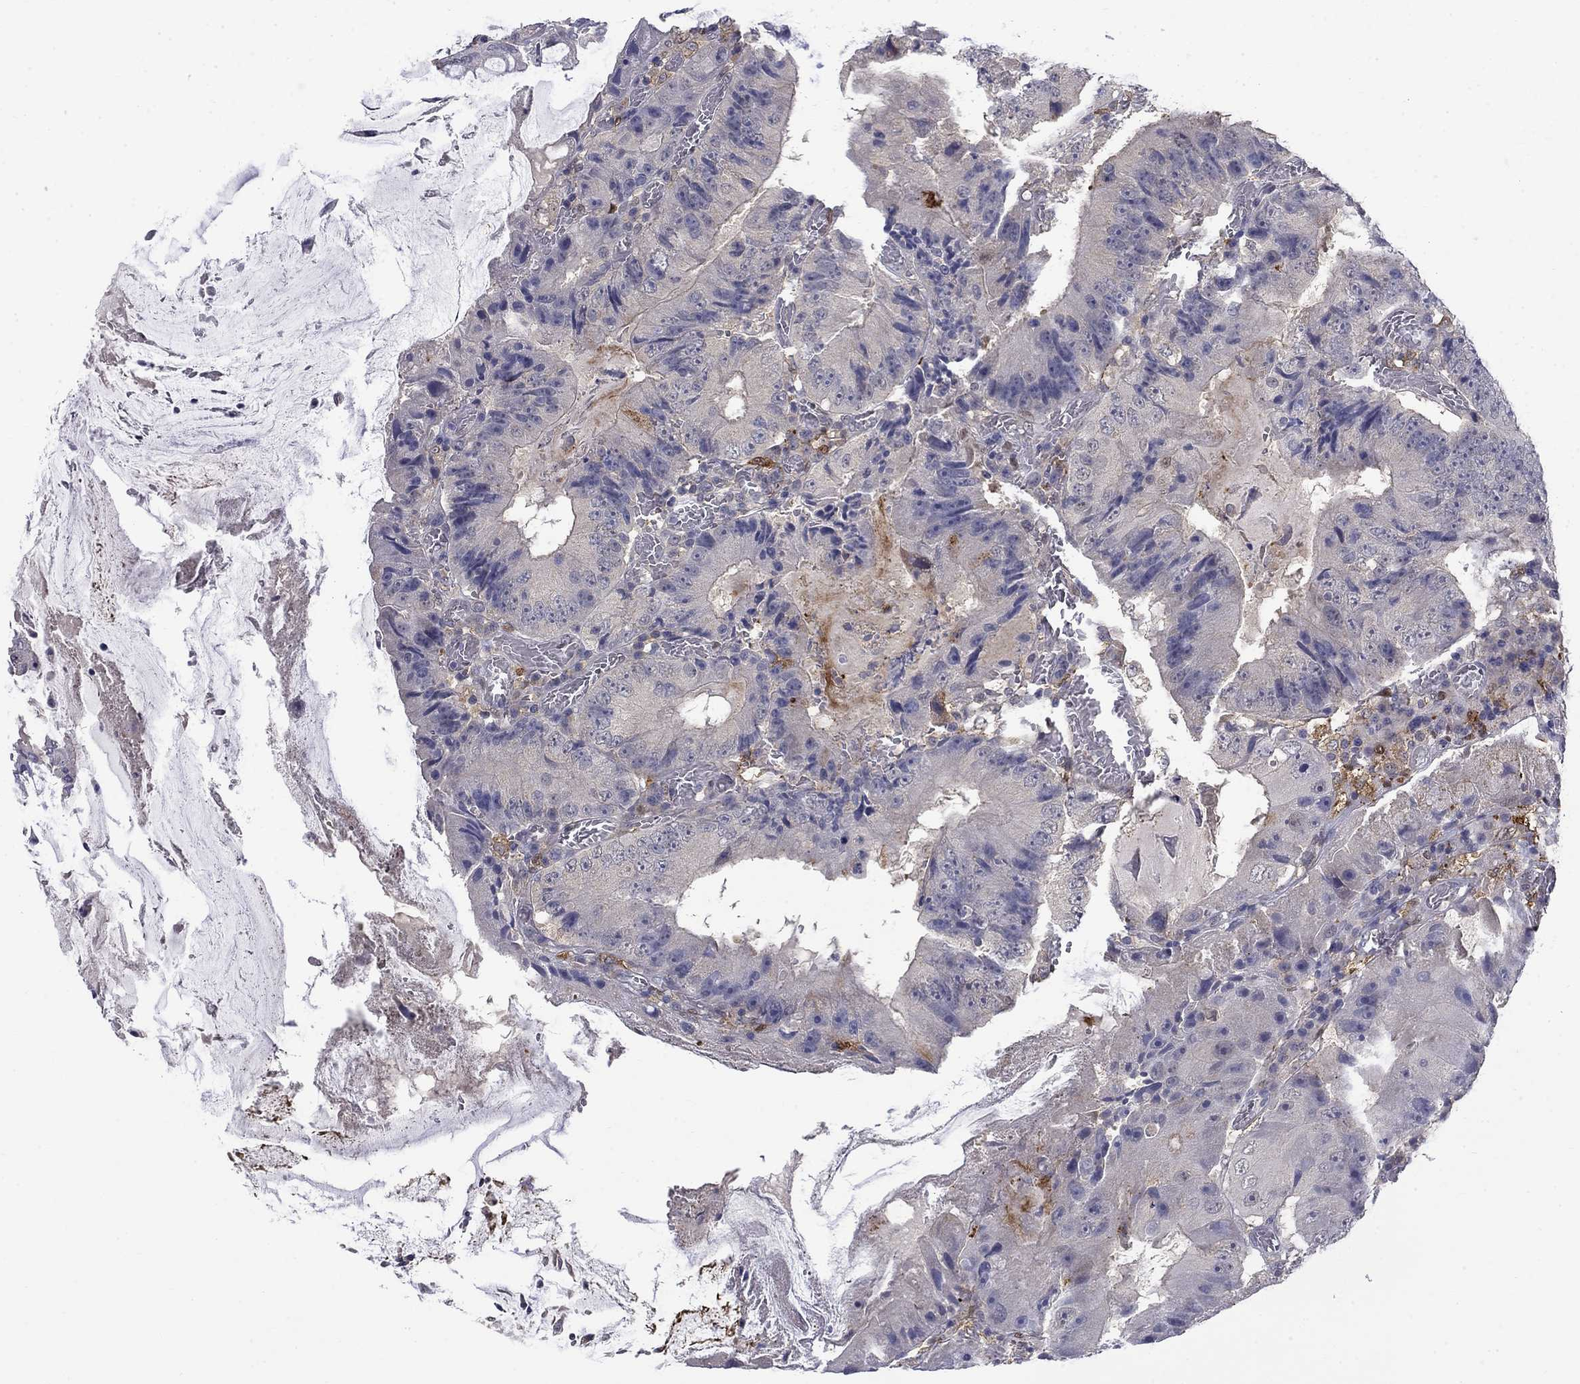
{"staining": {"intensity": "negative", "quantity": "none", "location": "none"}, "tissue": "colorectal cancer", "cell_type": "Tumor cells", "image_type": "cancer", "snomed": [{"axis": "morphology", "description": "Adenocarcinoma, NOS"}, {"axis": "topography", "description": "Colon"}], "caption": "The IHC micrograph has no significant positivity in tumor cells of colorectal adenocarcinoma tissue.", "gene": "PCBP3", "patient": {"sex": "female", "age": 86}}